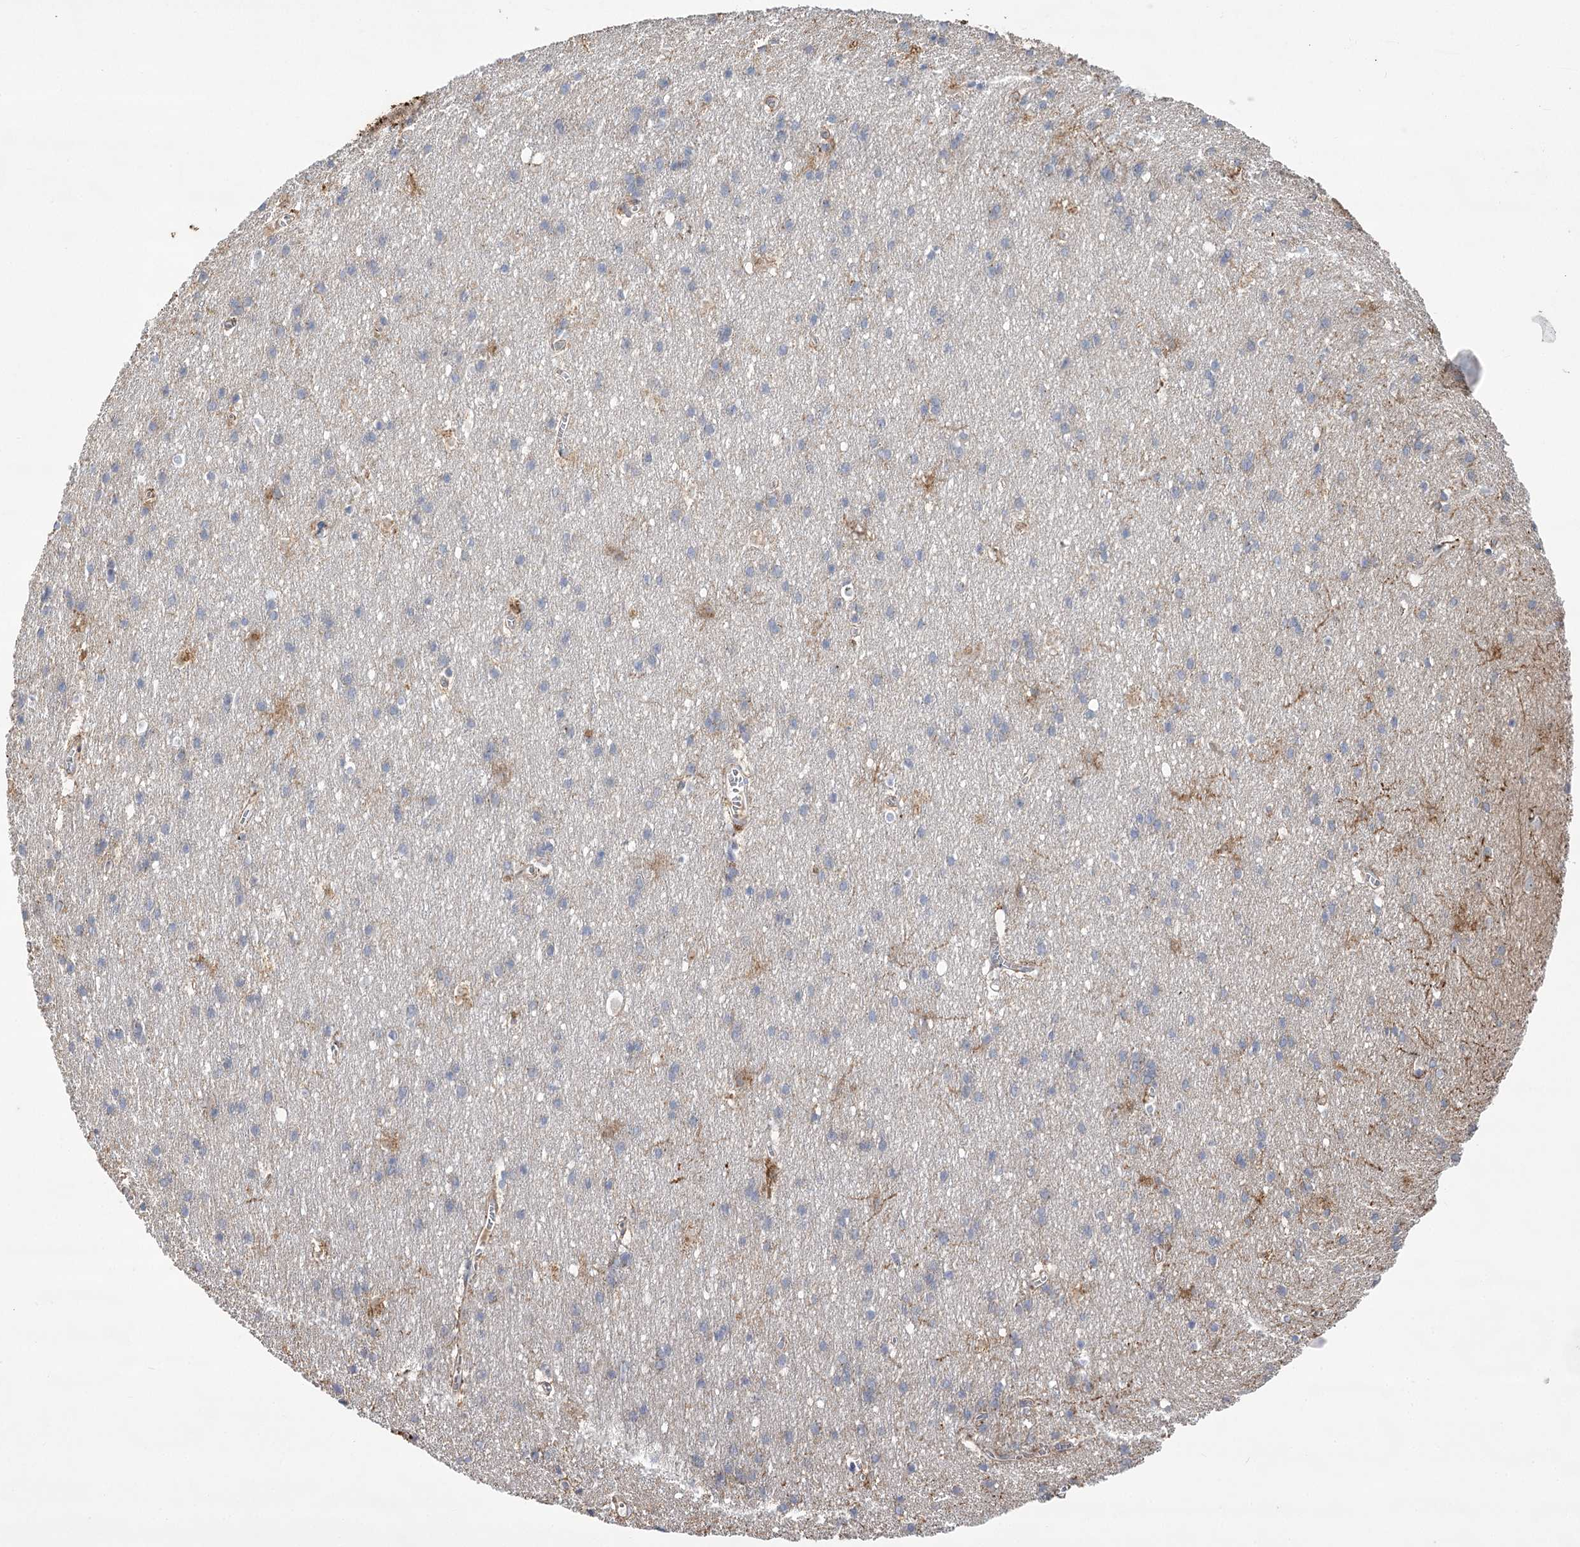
{"staining": {"intensity": "weak", "quantity": ">75%", "location": "cytoplasmic/membranous"}, "tissue": "cerebral cortex", "cell_type": "Endothelial cells", "image_type": "normal", "snomed": [{"axis": "morphology", "description": "Normal tissue, NOS"}, {"axis": "topography", "description": "Cerebral cortex"}], "caption": "Immunohistochemical staining of benign human cerebral cortex shows weak cytoplasmic/membranous protein expression in about >75% of endothelial cells. Immunohistochemistry (ihc) stains the protein of interest in brown and the nuclei are stained blue.", "gene": "RNF24", "patient": {"sex": "male", "age": 54}}